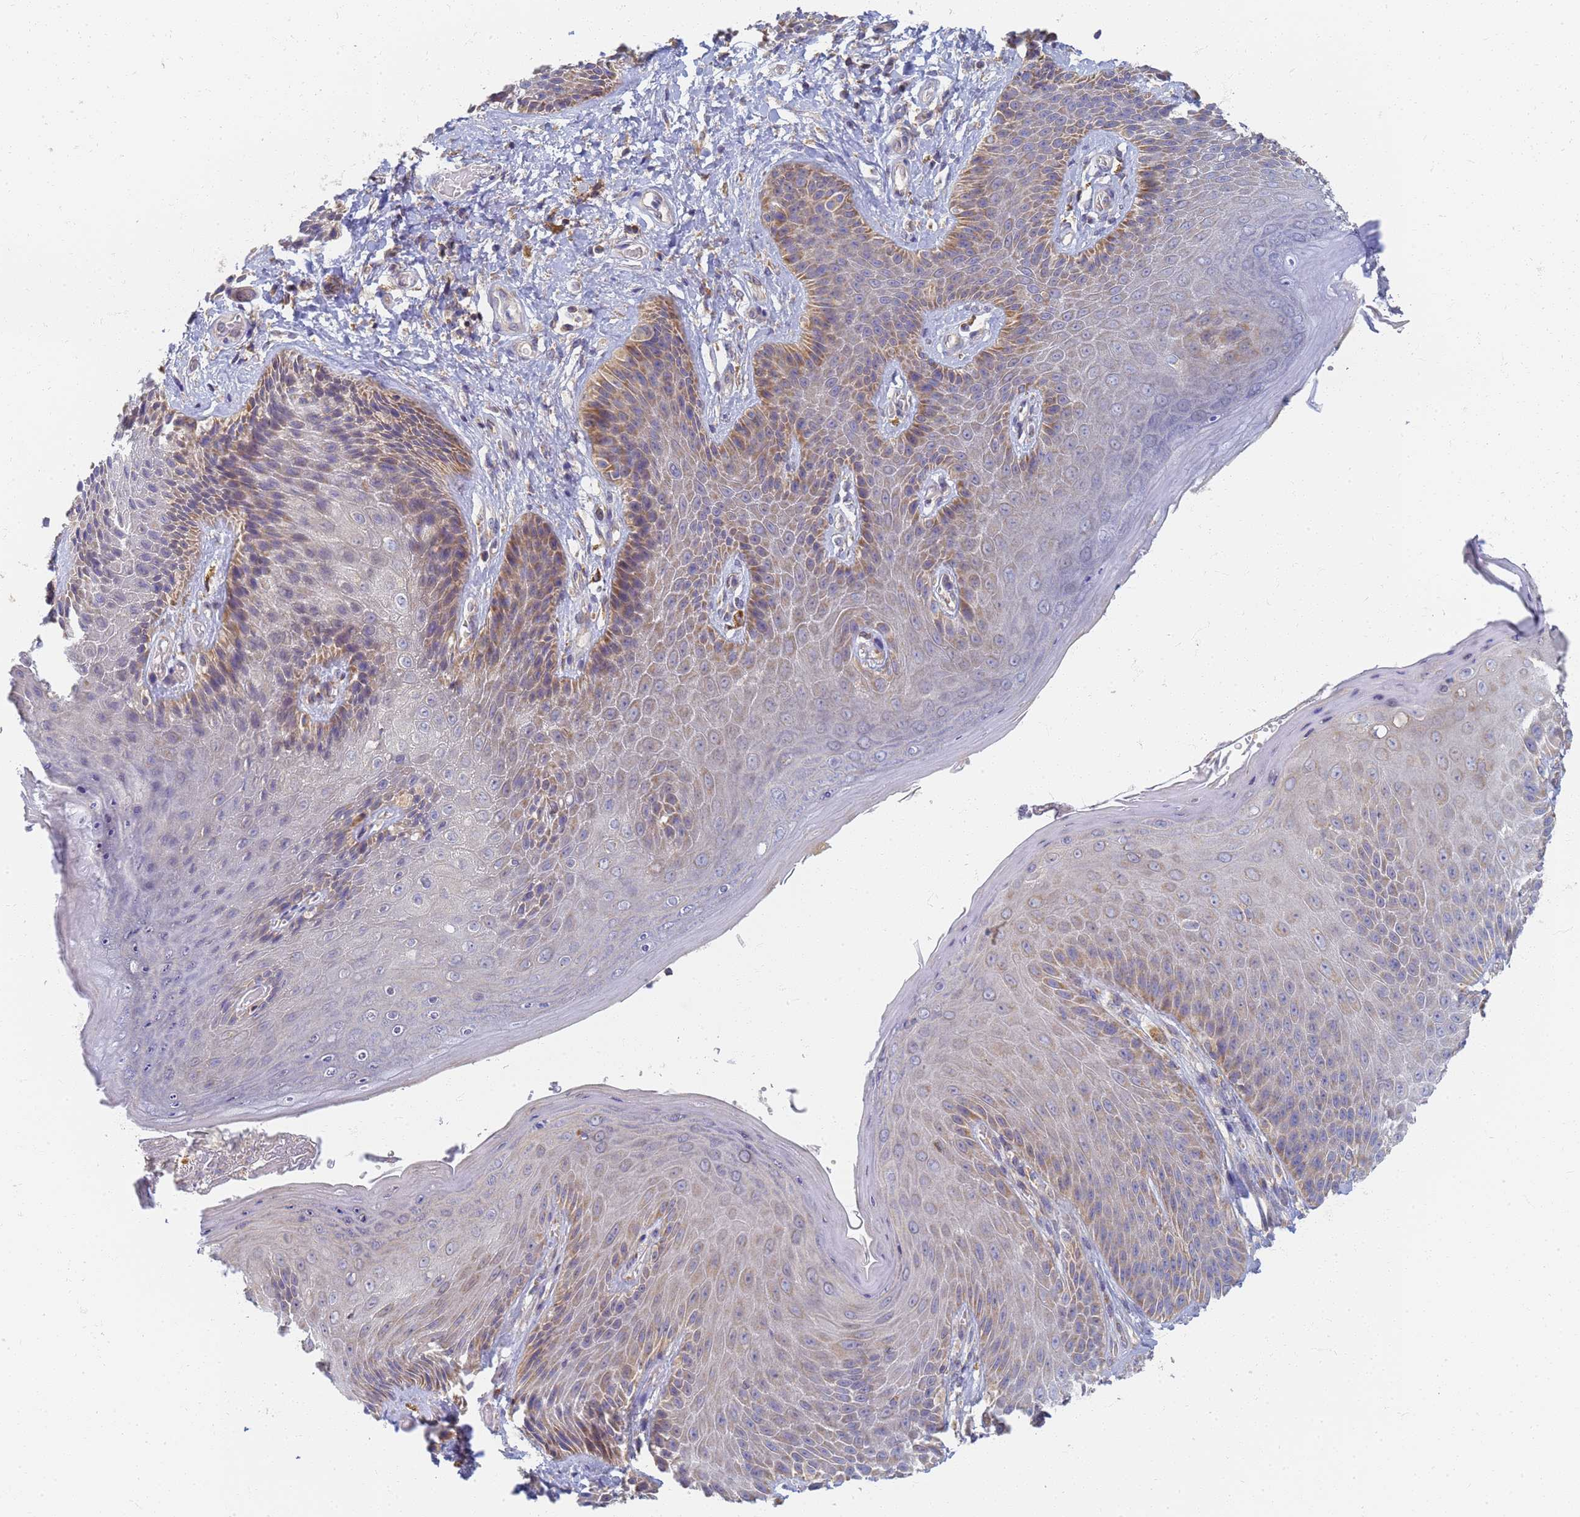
{"staining": {"intensity": "strong", "quantity": "<25%", "location": "cytoplasmic/membranous"}, "tissue": "skin", "cell_type": "Epidermal cells", "image_type": "normal", "snomed": [{"axis": "morphology", "description": "Normal tissue, NOS"}, {"axis": "topography", "description": "Anal"}], "caption": "About <25% of epidermal cells in normal human skin show strong cytoplasmic/membranous protein expression as visualized by brown immunohistochemical staining.", "gene": "UTP23", "patient": {"sex": "female", "age": 89}}